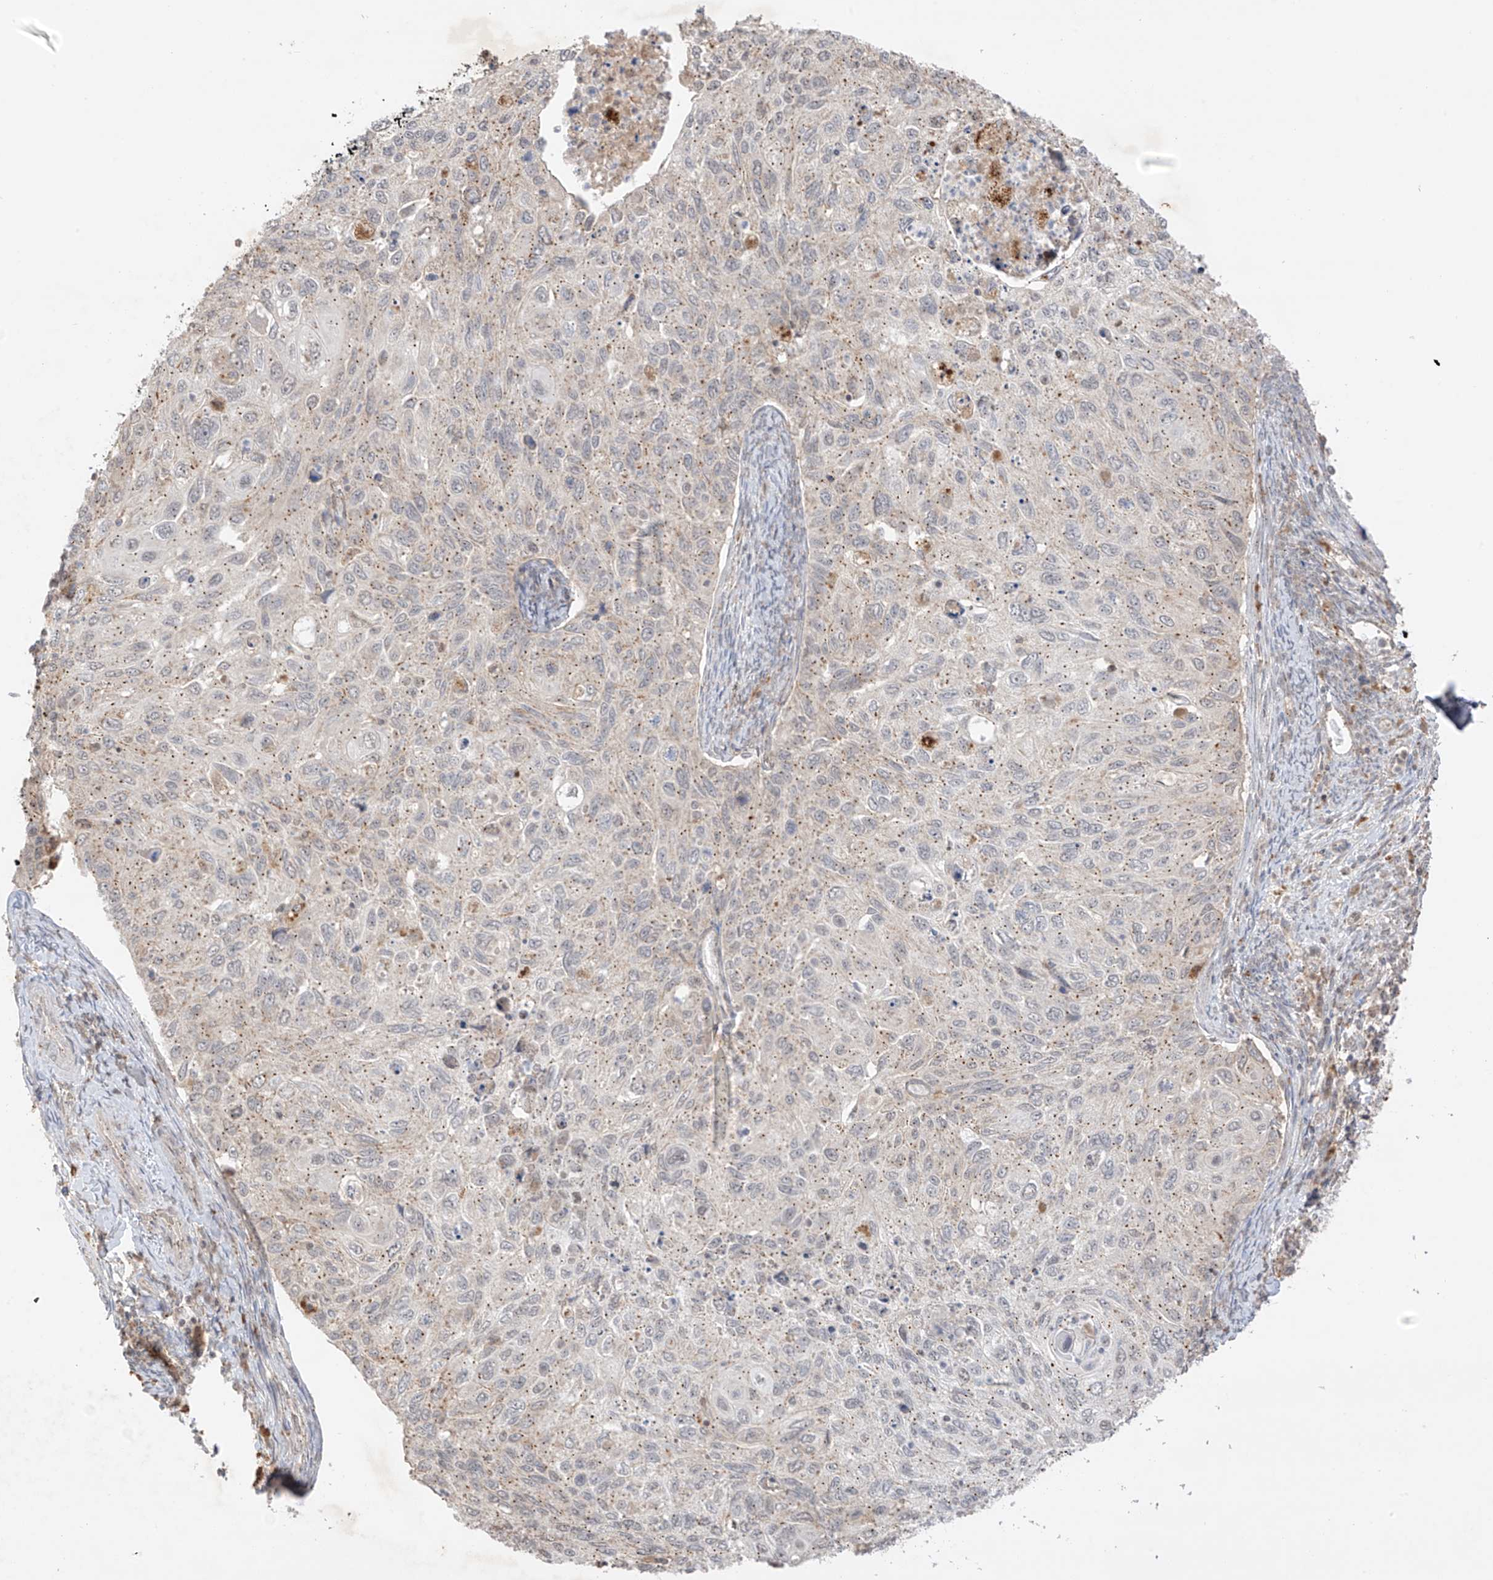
{"staining": {"intensity": "moderate", "quantity": "25%-75%", "location": "cytoplasmic/membranous"}, "tissue": "cervical cancer", "cell_type": "Tumor cells", "image_type": "cancer", "snomed": [{"axis": "morphology", "description": "Squamous cell carcinoma, NOS"}, {"axis": "topography", "description": "Cervix"}], "caption": "Immunohistochemistry (IHC) of cervical cancer shows medium levels of moderate cytoplasmic/membranous staining in approximately 25%-75% of tumor cells. (DAB IHC with brightfield microscopy, high magnification).", "gene": "N4BP3", "patient": {"sex": "female", "age": 70}}